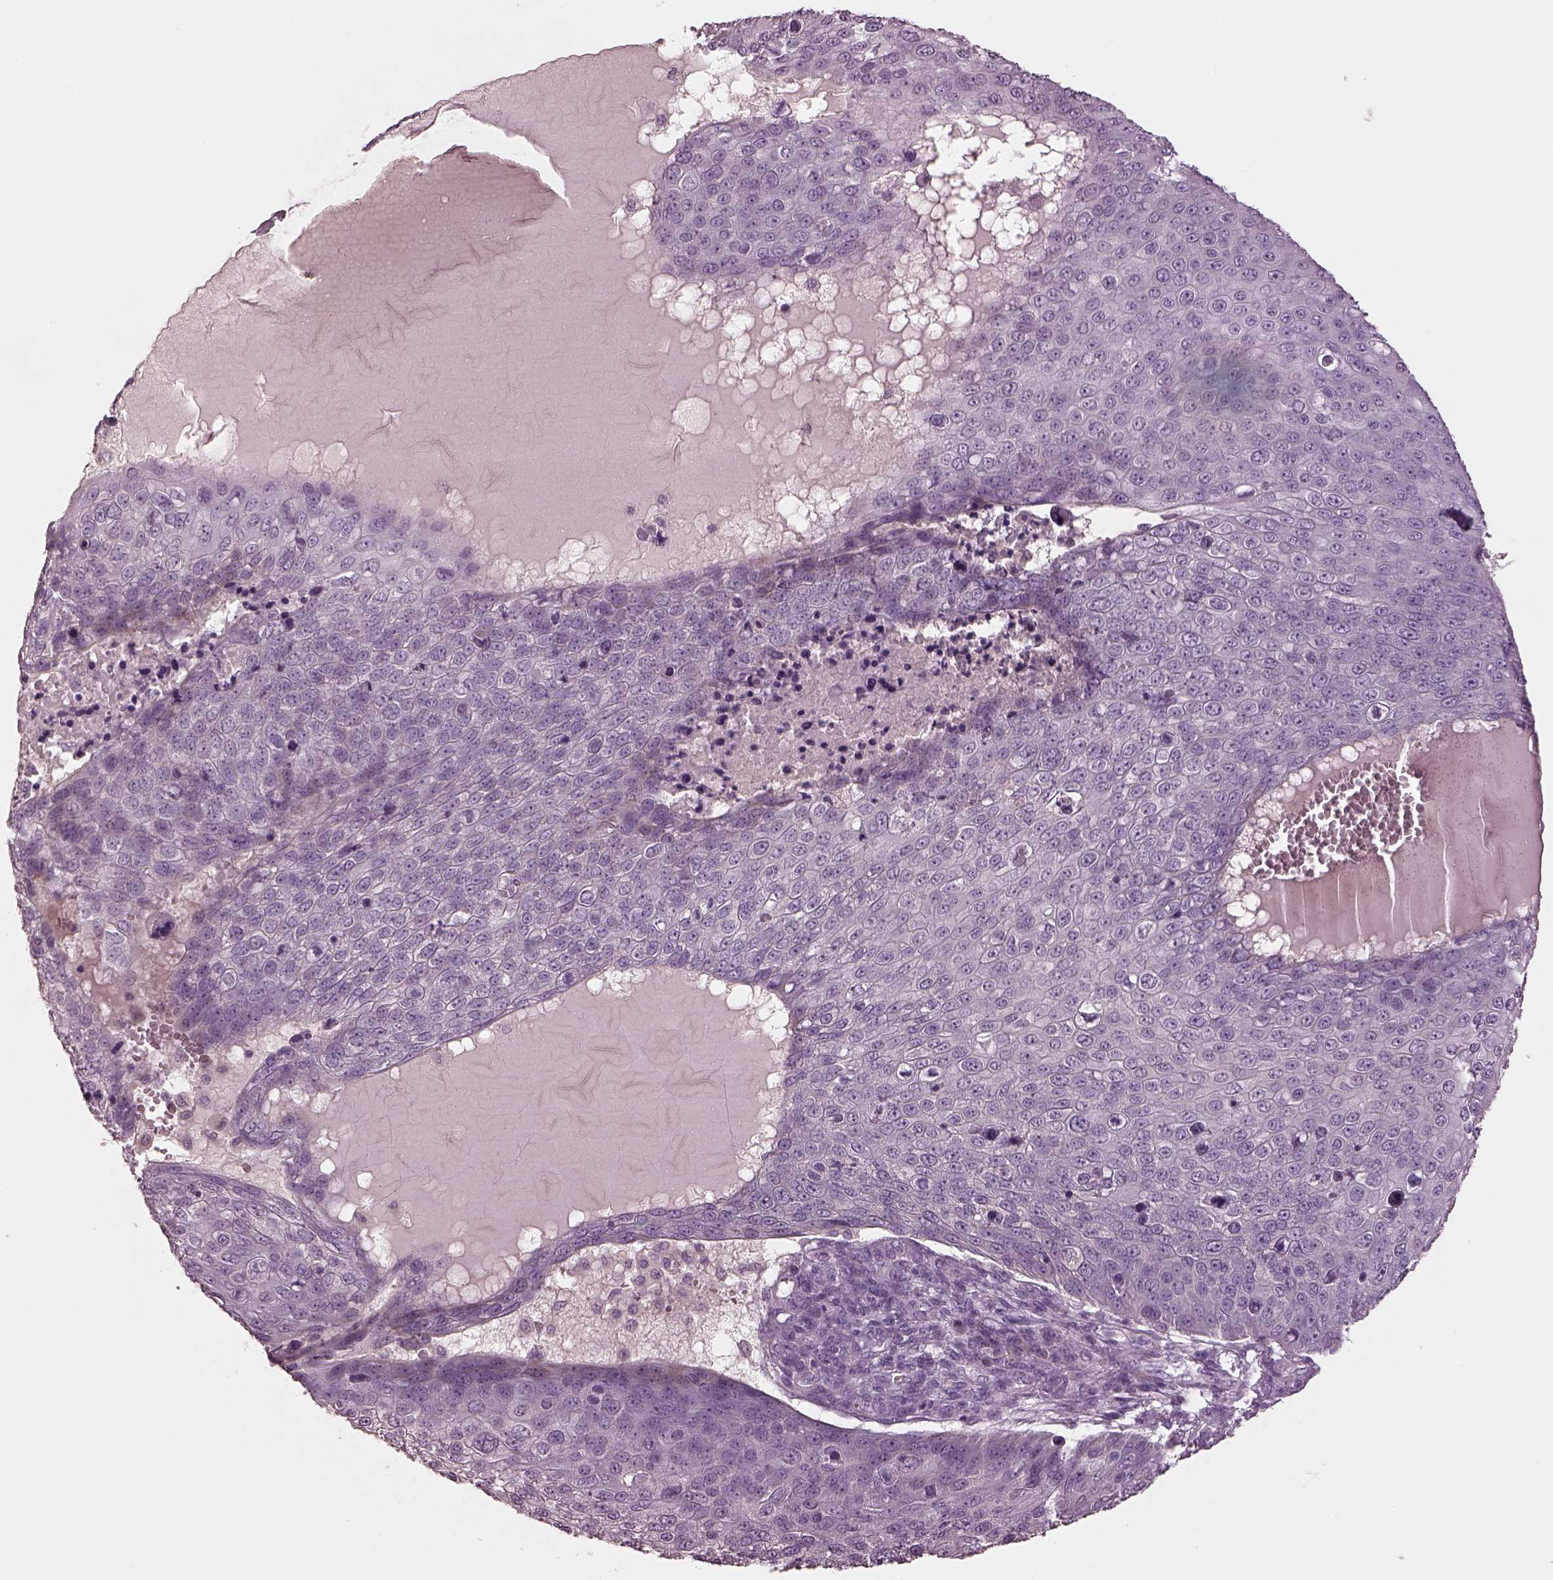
{"staining": {"intensity": "negative", "quantity": "none", "location": "none"}, "tissue": "skin cancer", "cell_type": "Tumor cells", "image_type": "cancer", "snomed": [{"axis": "morphology", "description": "Squamous cell carcinoma, NOS"}, {"axis": "topography", "description": "Skin"}], "caption": "IHC micrograph of skin cancer stained for a protein (brown), which displays no staining in tumor cells.", "gene": "MIA", "patient": {"sex": "male", "age": 71}}